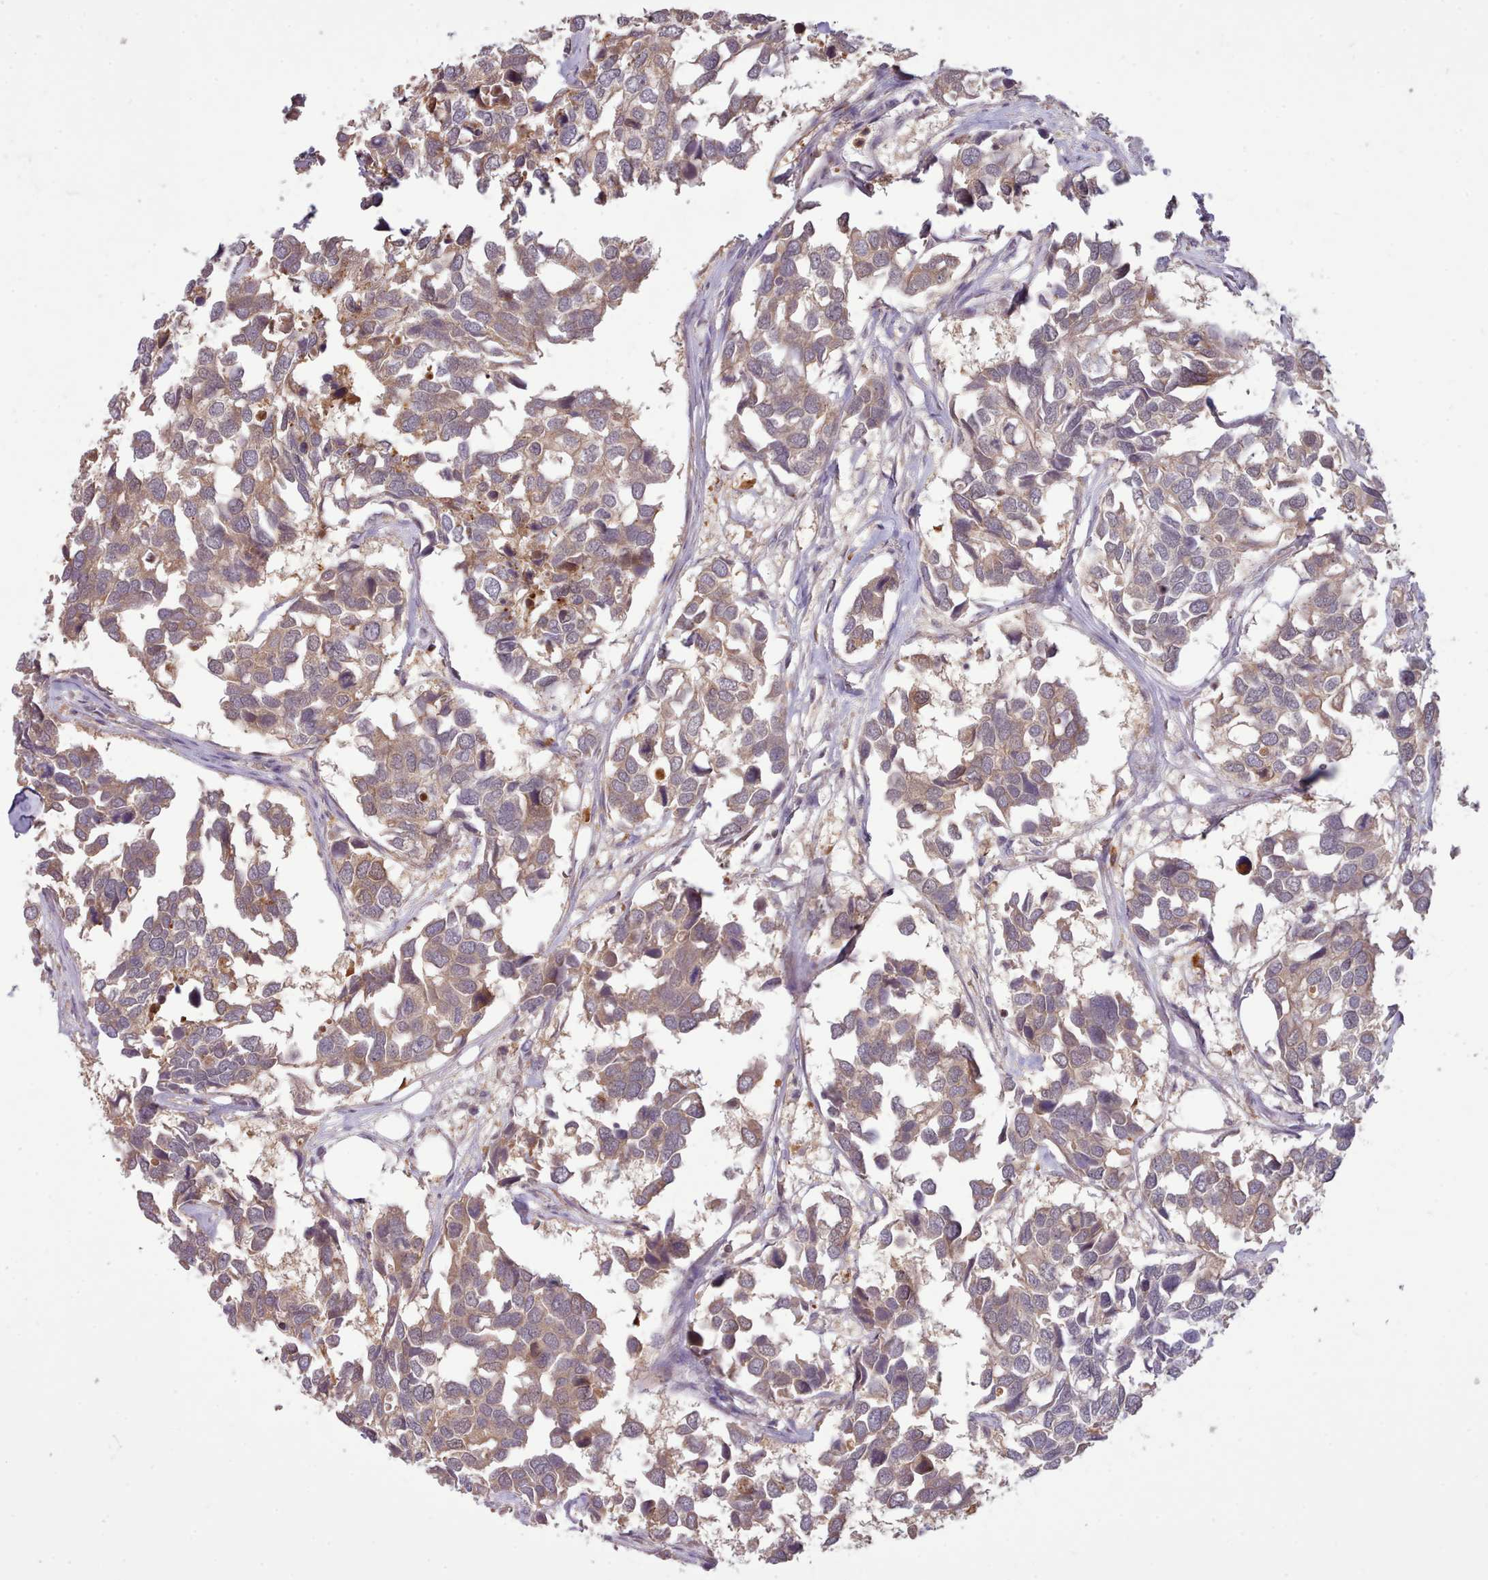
{"staining": {"intensity": "weak", "quantity": ">75%", "location": "cytoplasmic/membranous"}, "tissue": "breast cancer", "cell_type": "Tumor cells", "image_type": "cancer", "snomed": [{"axis": "morphology", "description": "Duct carcinoma"}, {"axis": "topography", "description": "Breast"}], "caption": "Immunohistochemistry (IHC) micrograph of breast invasive ductal carcinoma stained for a protein (brown), which shows low levels of weak cytoplasmic/membranous expression in about >75% of tumor cells.", "gene": "ARL17A", "patient": {"sex": "female", "age": 83}}